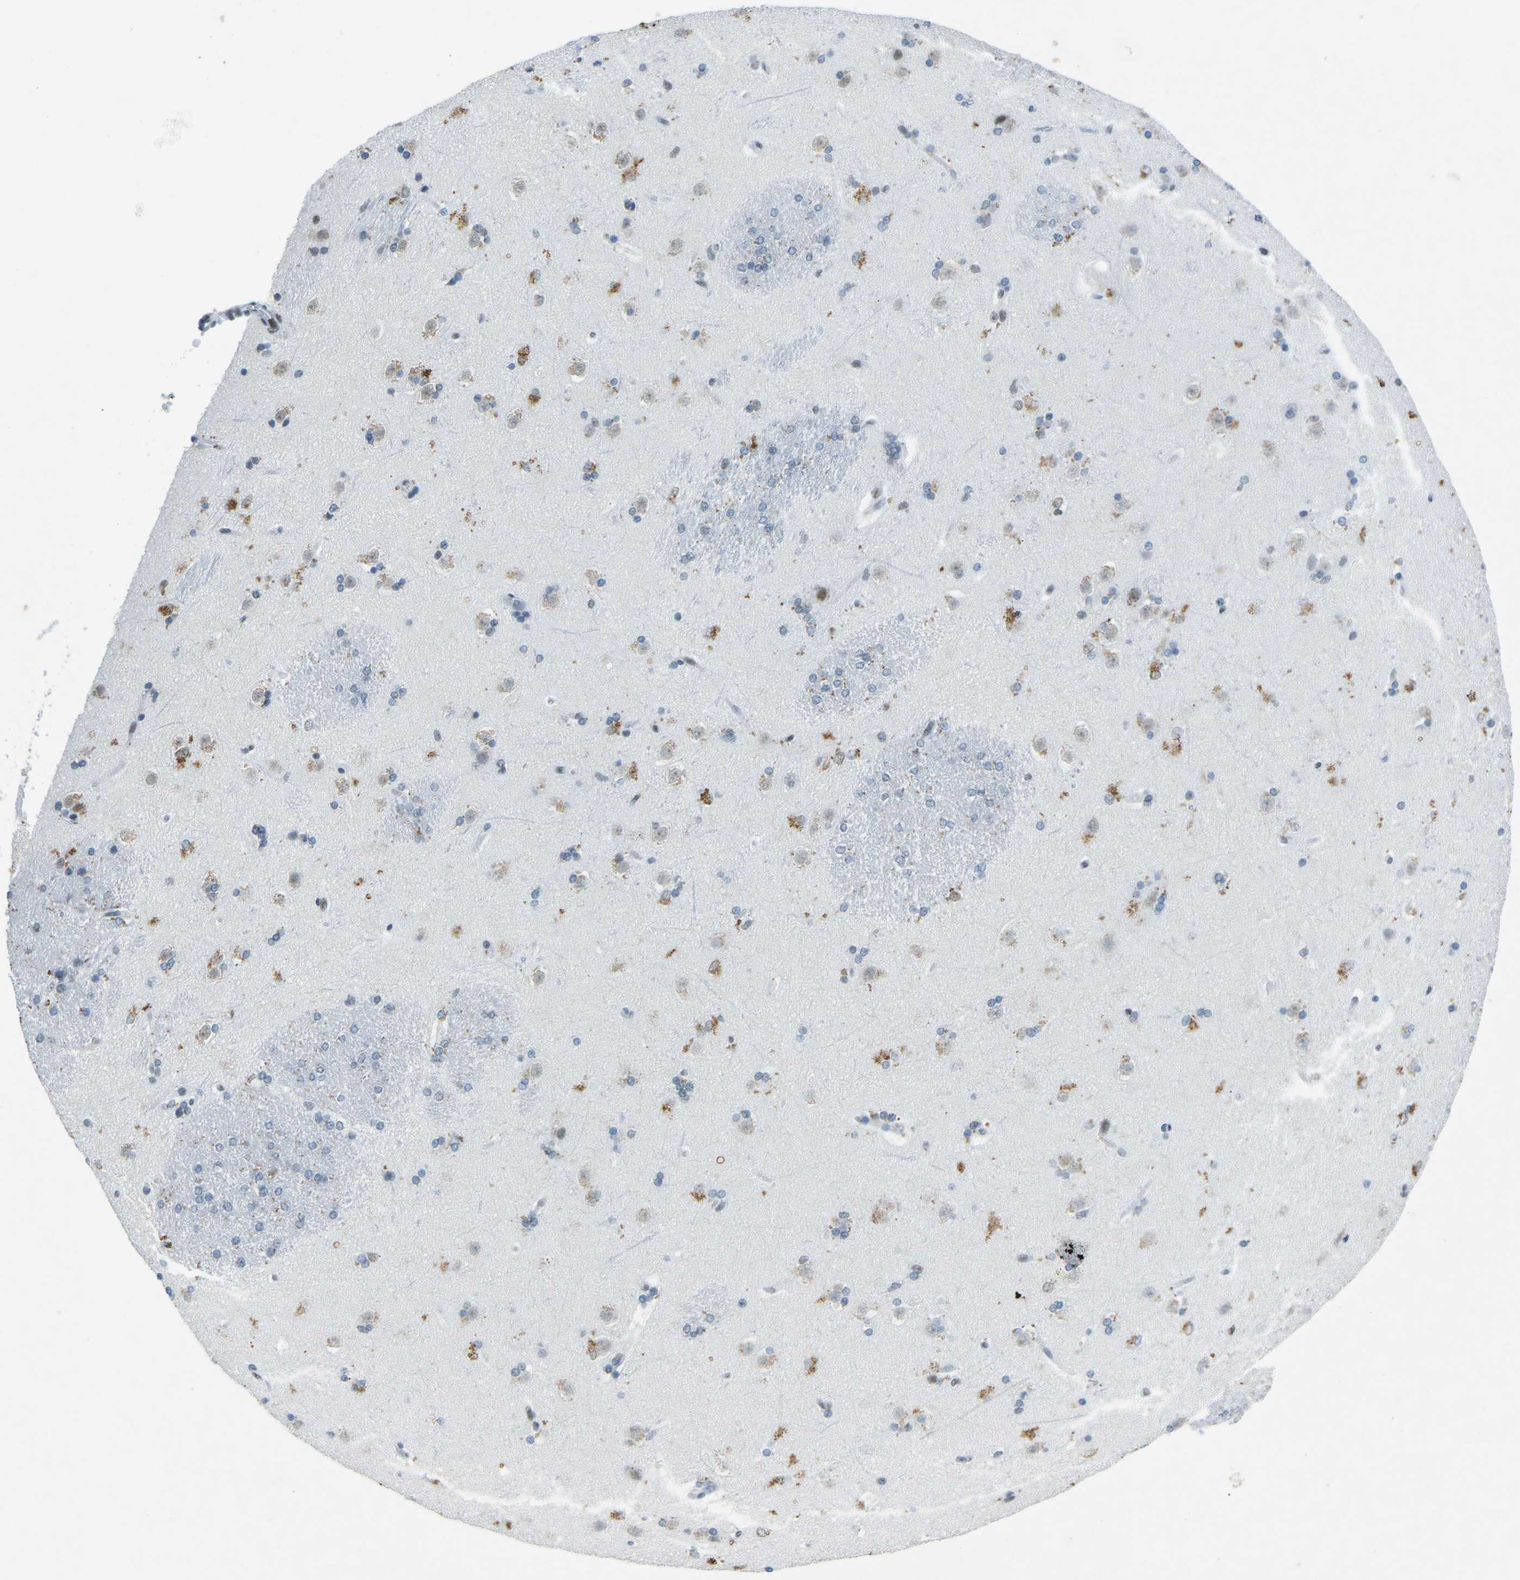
{"staining": {"intensity": "negative", "quantity": "none", "location": "none"}, "tissue": "caudate", "cell_type": "Glial cells", "image_type": "normal", "snomed": [{"axis": "morphology", "description": "Normal tissue, NOS"}, {"axis": "topography", "description": "Lateral ventricle wall"}], "caption": "Protein analysis of normal caudate demonstrates no significant staining in glial cells. (Brightfield microscopy of DAB (3,3'-diaminobenzidine) immunohistochemistry (IHC) at high magnification).", "gene": "RB1", "patient": {"sex": "female", "age": 19}}